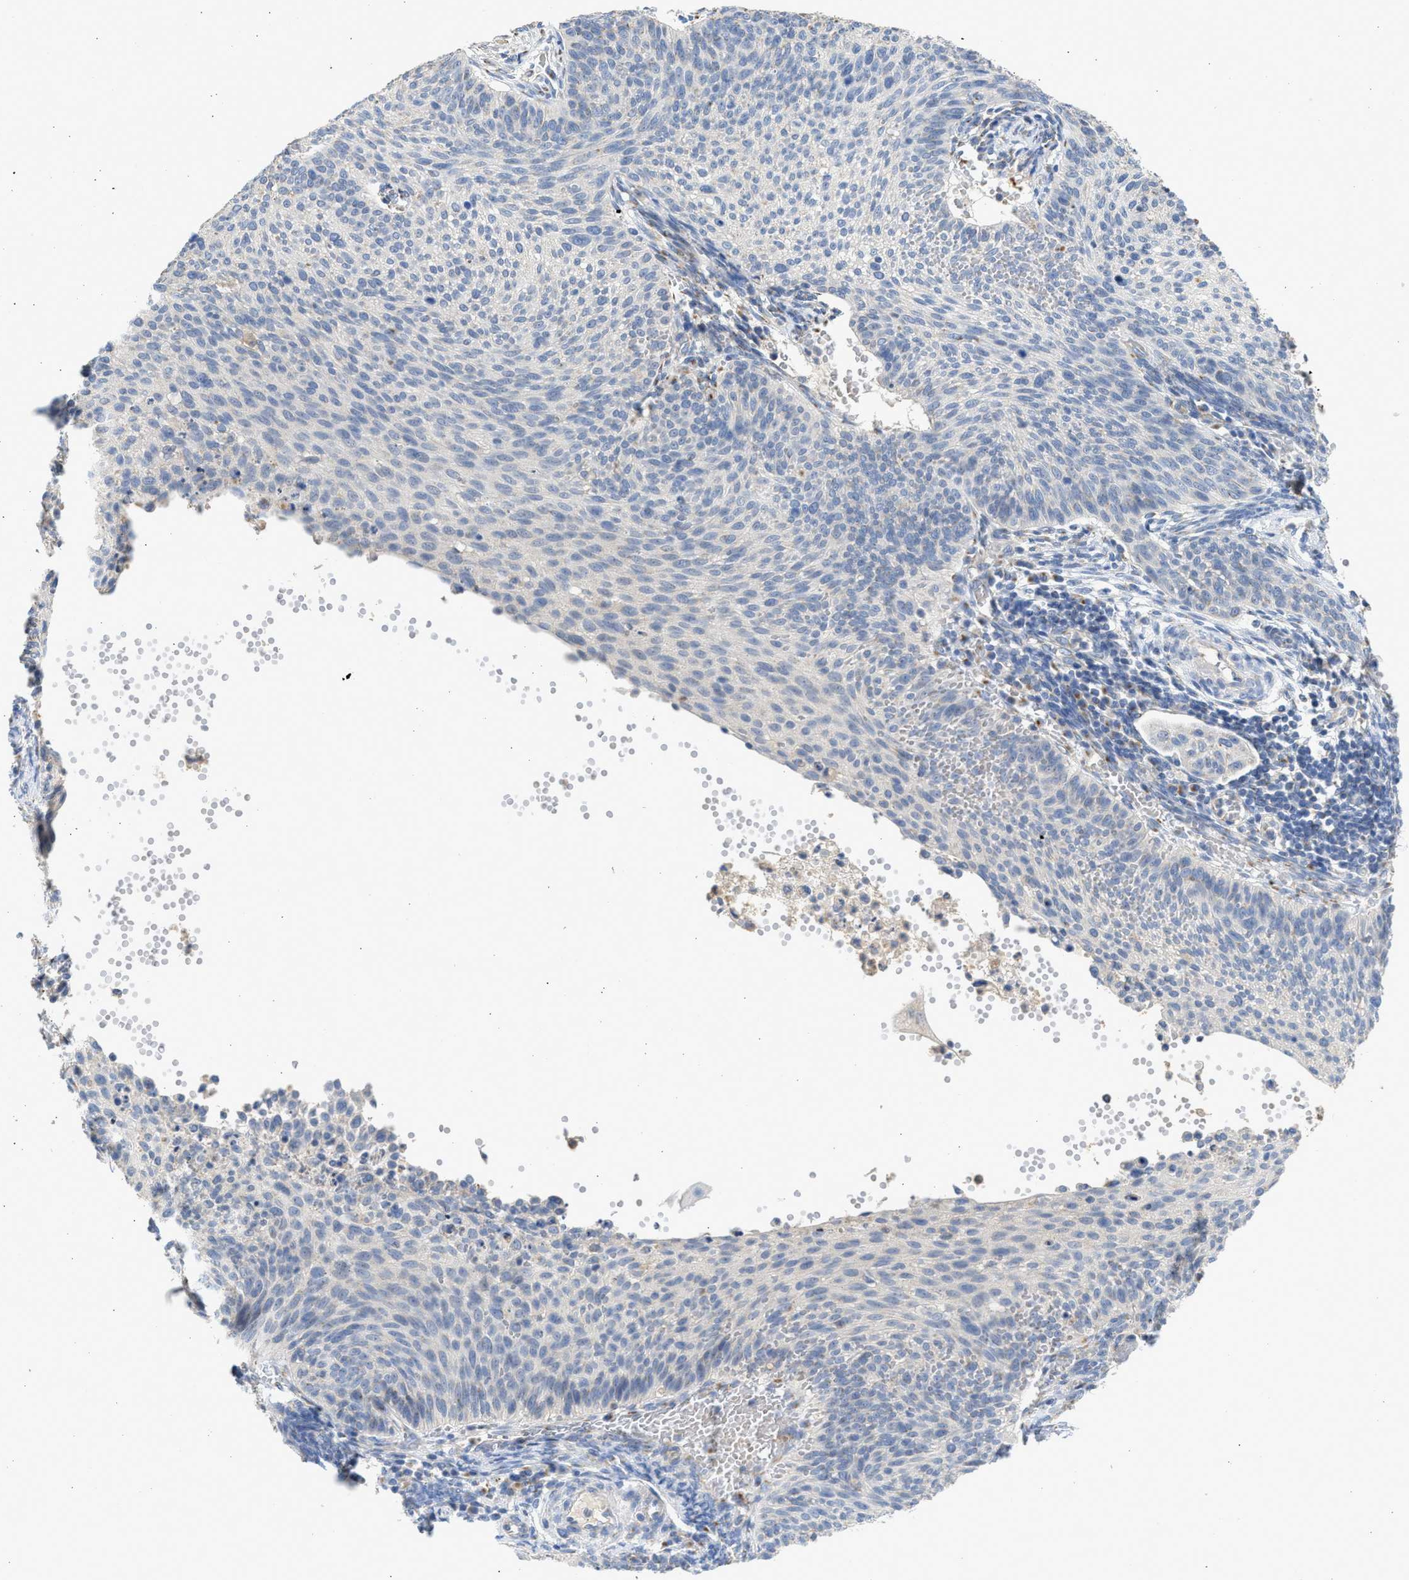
{"staining": {"intensity": "negative", "quantity": "none", "location": "none"}, "tissue": "cervical cancer", "cell_type": "Tumor cells", "image_type": "cancer", "snomed": [{"axis": "morphology", "description": "Squamous cell carcinoma, NOS"}, {"axis": "topography", "description": "Cervix"}], "caption": "The micrograph reveals no significant positivity in tumor cells of cervical cancer.", "gene": "IPO8", "patient": {"sex": "female", "age": 70}}